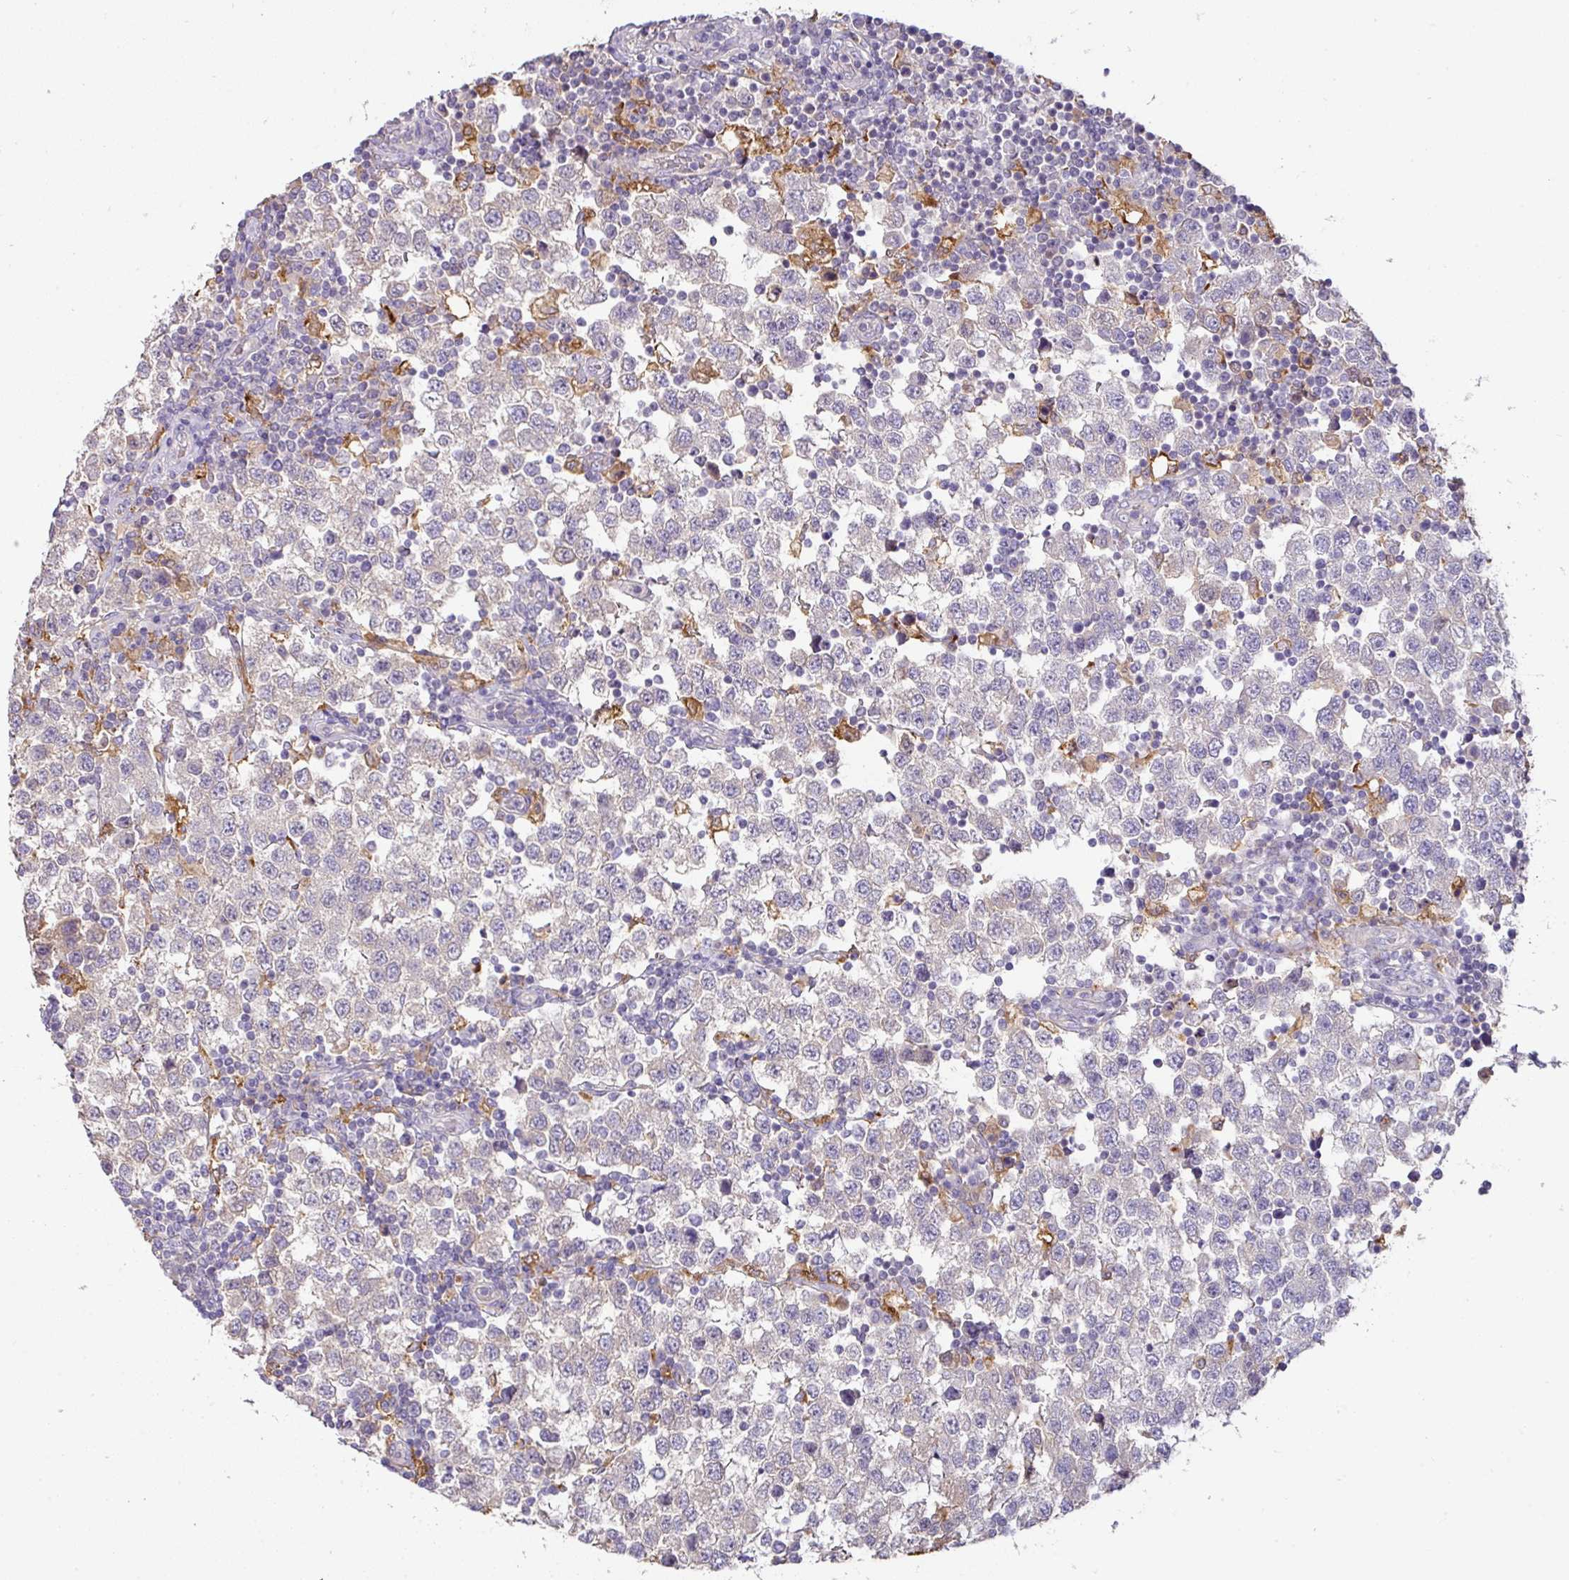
{"staining": {"intensity": "negative", "quantity": "none", "location": "none"}, "tissue": "testis cancer", "cell_type": "Tumor cells", "image_type": "cancer", "snomed": [{"axis": "morphology", "description": "Seminoma, NOS"}, {"axis": "topography", "description": "Testis"}], "caption": "This is an IHC micrograph of seminoma (testis). There is no expression in tumor cells.", "gene": "GCNT7", "patient": {"sex": "male", "age": 34}}